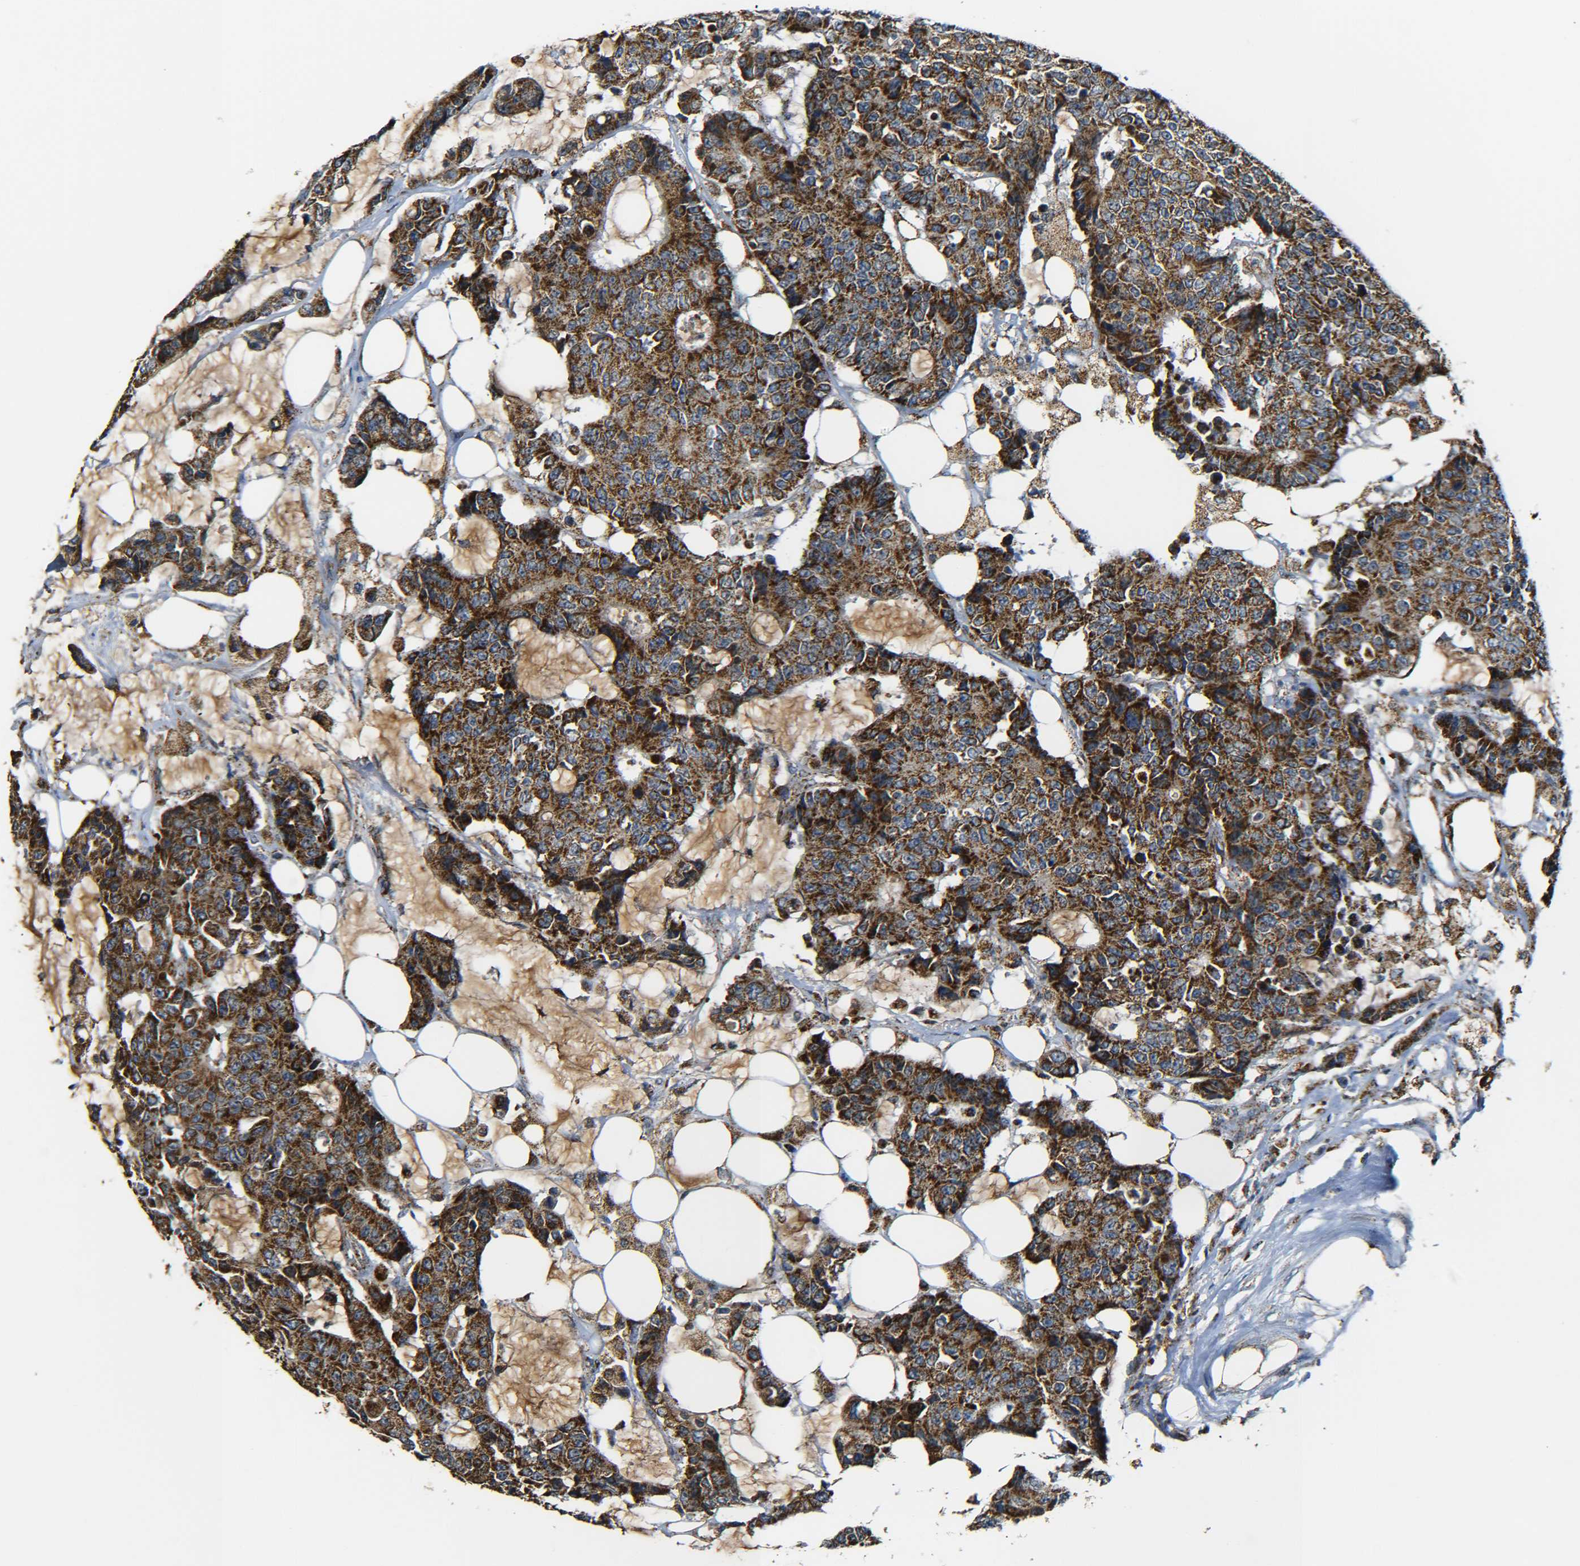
{"staining": {"intensity": "strong", "quantity": ">75%", "location": "cytoplasmic/membranous"}, "tissue": "colorectal cancer", "cell_type": "Tumor cells", "image_type": "cancer", "snomed": [{"axis": "morphology", "description": "Adenocarcinoma, NOS"}, {"axis": "topography", "description": "Colon"}], "caption": "Colorectal cancer (adenocarcinoma) was stained to show a protein in brown. There is high levels of strong cytoplasmic/membranous staining in approximately >75% of tumor cells.", "gene": "NR3C2", "patient": {"sex": "female", "age": 86}}